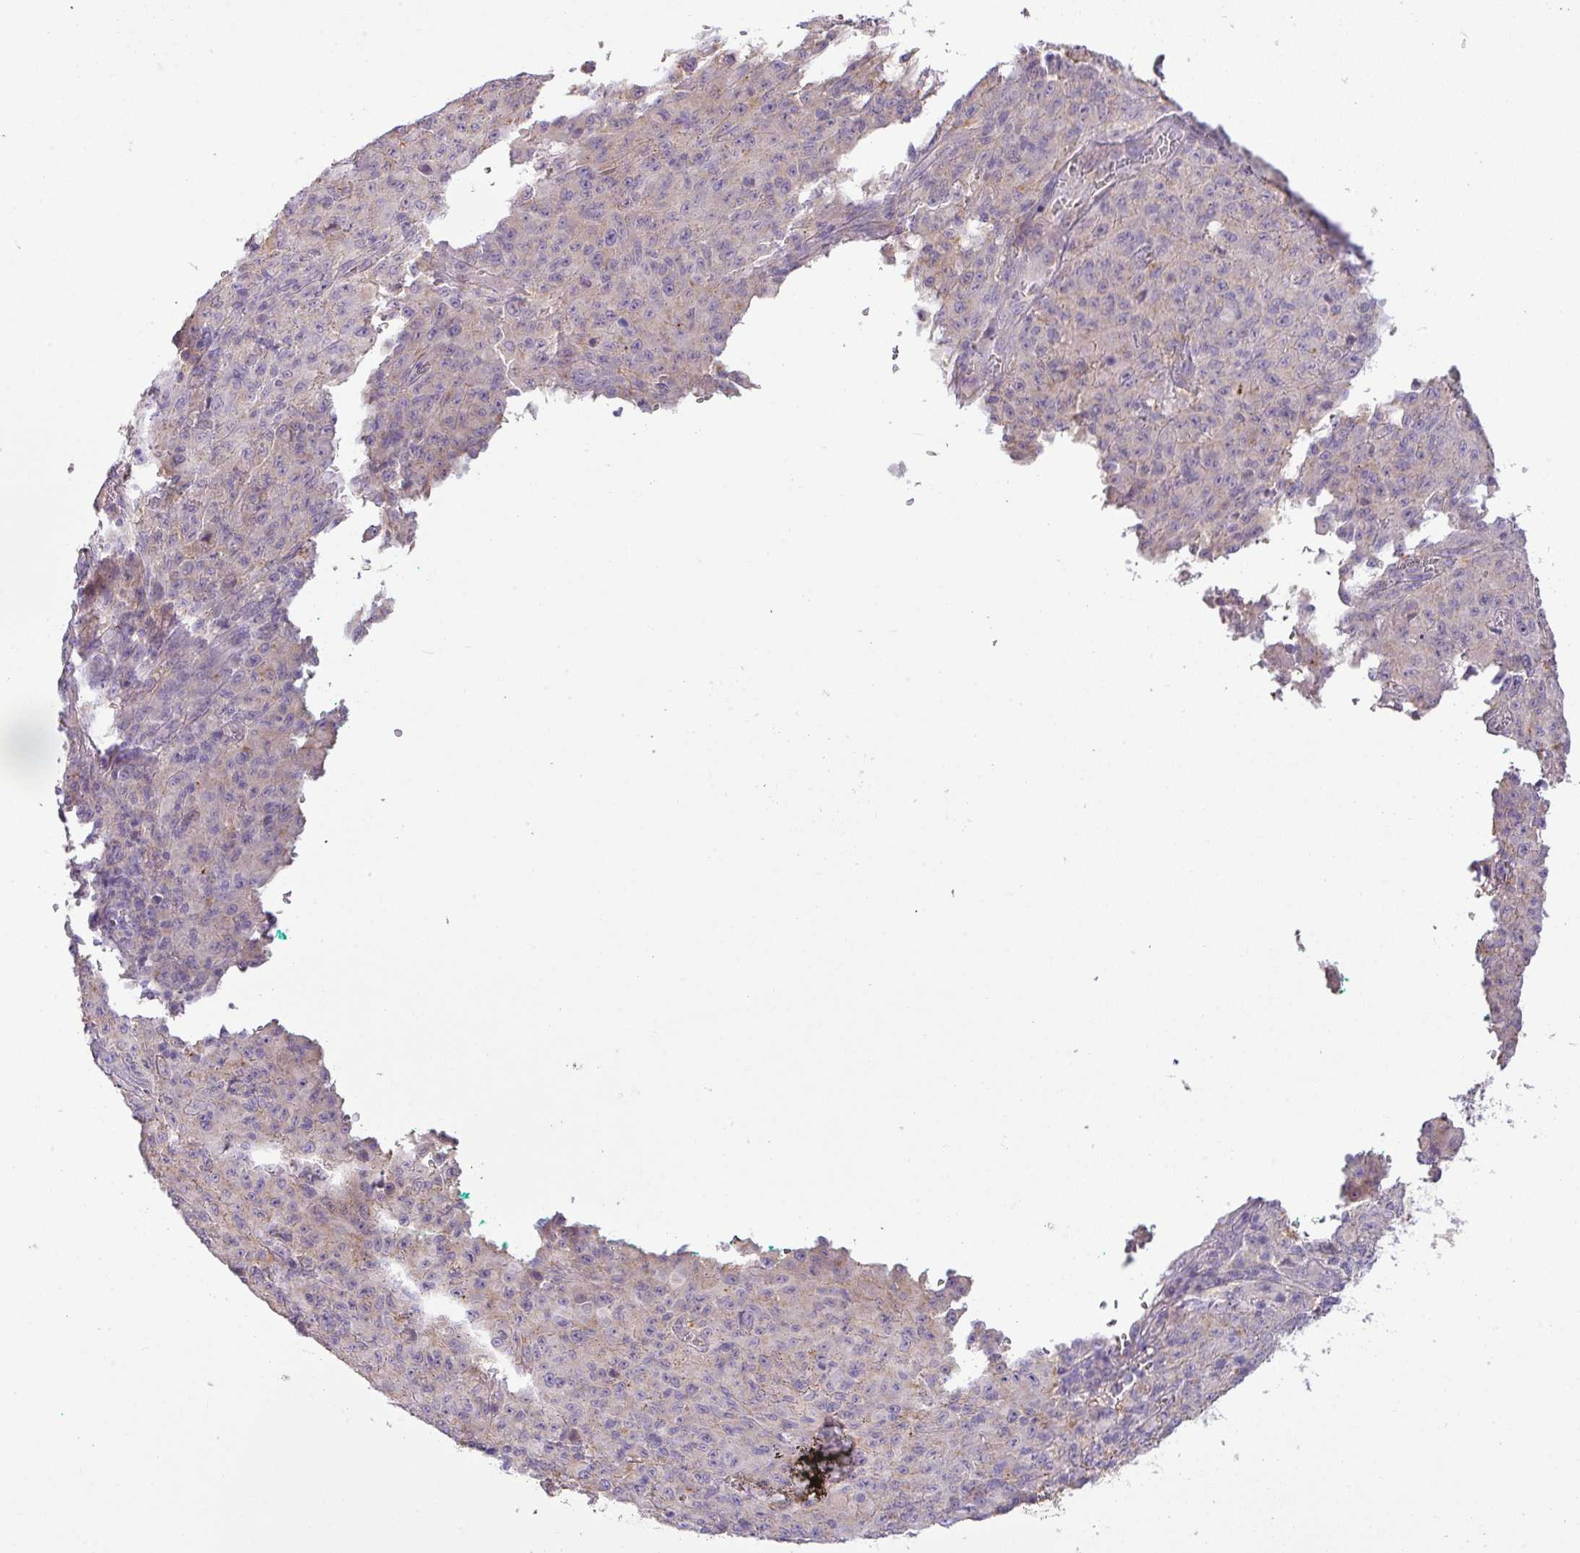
{"staining": {"intensity": "negative", "quantity": "none", "location": "none"}, "tissue": "melanoma", "cell_type": "Tumor cells", "image_type": "cancer", "snomed": [{"axis": "morphology", "description": "Malignant melanoma, NOS"}, {"axis": "topography", "description": "Skin"}], "caption": "A histopathology image of melanoma stained for a protein displays no brown staining in tumor cells.", "gene": "GALNT12", "patient": {"sex": "male", "age": 46}}